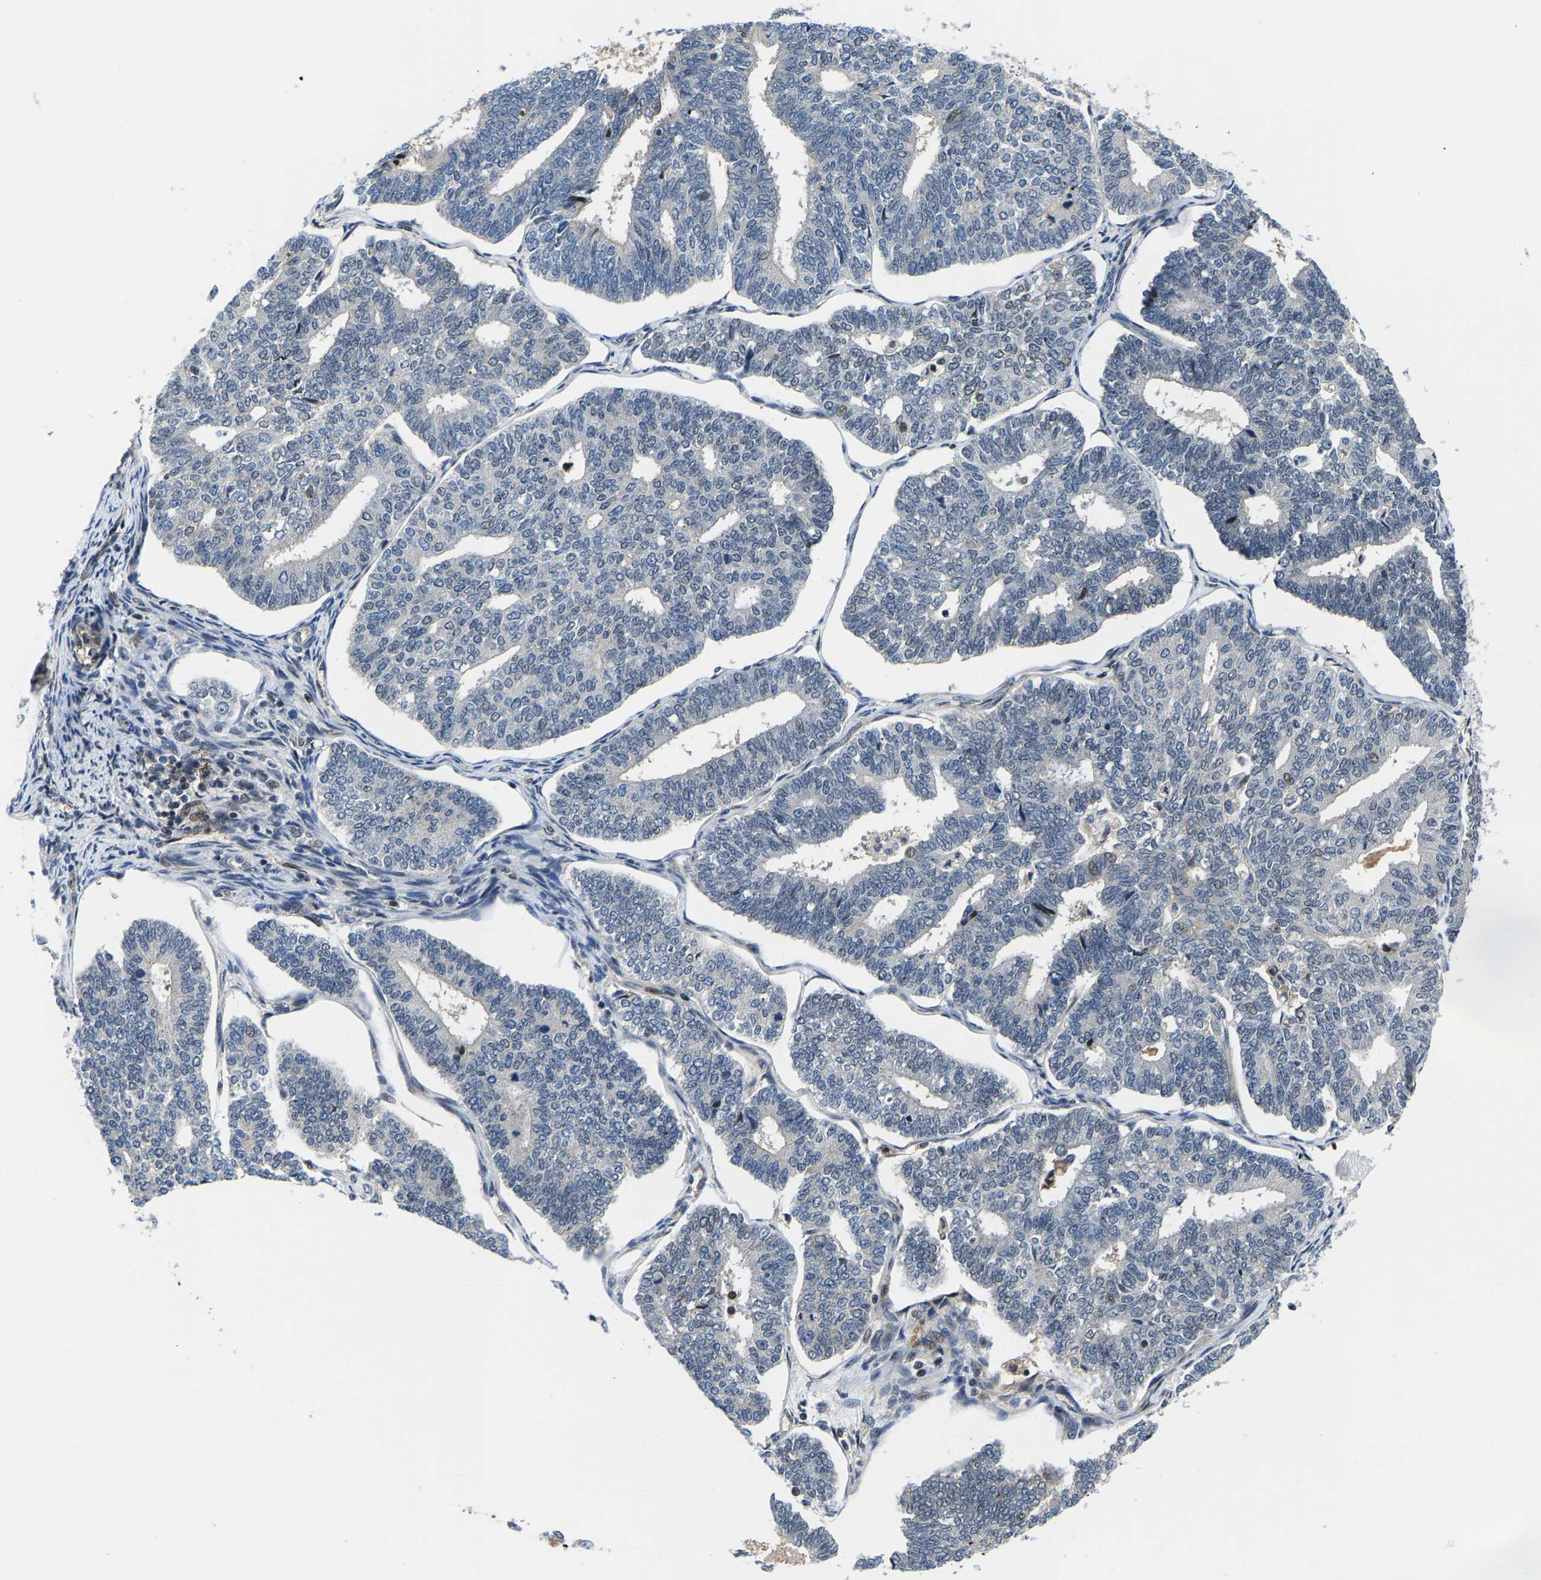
{"staining": {"intensity": "negative", "quantity": "none", "location": "none"}, "tissue": "endometrial cancer", "cell_type": "Tumor cells", "image_type": "cancer", "snomed": [{"axis": "morphology", "description": "Adenocarcinoma, NOS"}, {"axis": "topography", "description": "Endometrium"}], "caption": "This is an immunohistochemistry (IHC) photomicrograph of human endometrial cancer (adenocarcinoma). There is no expression in tumor cells.", "gene": "GTPBP10", "patient": {"sex": "female", "age": 70}}